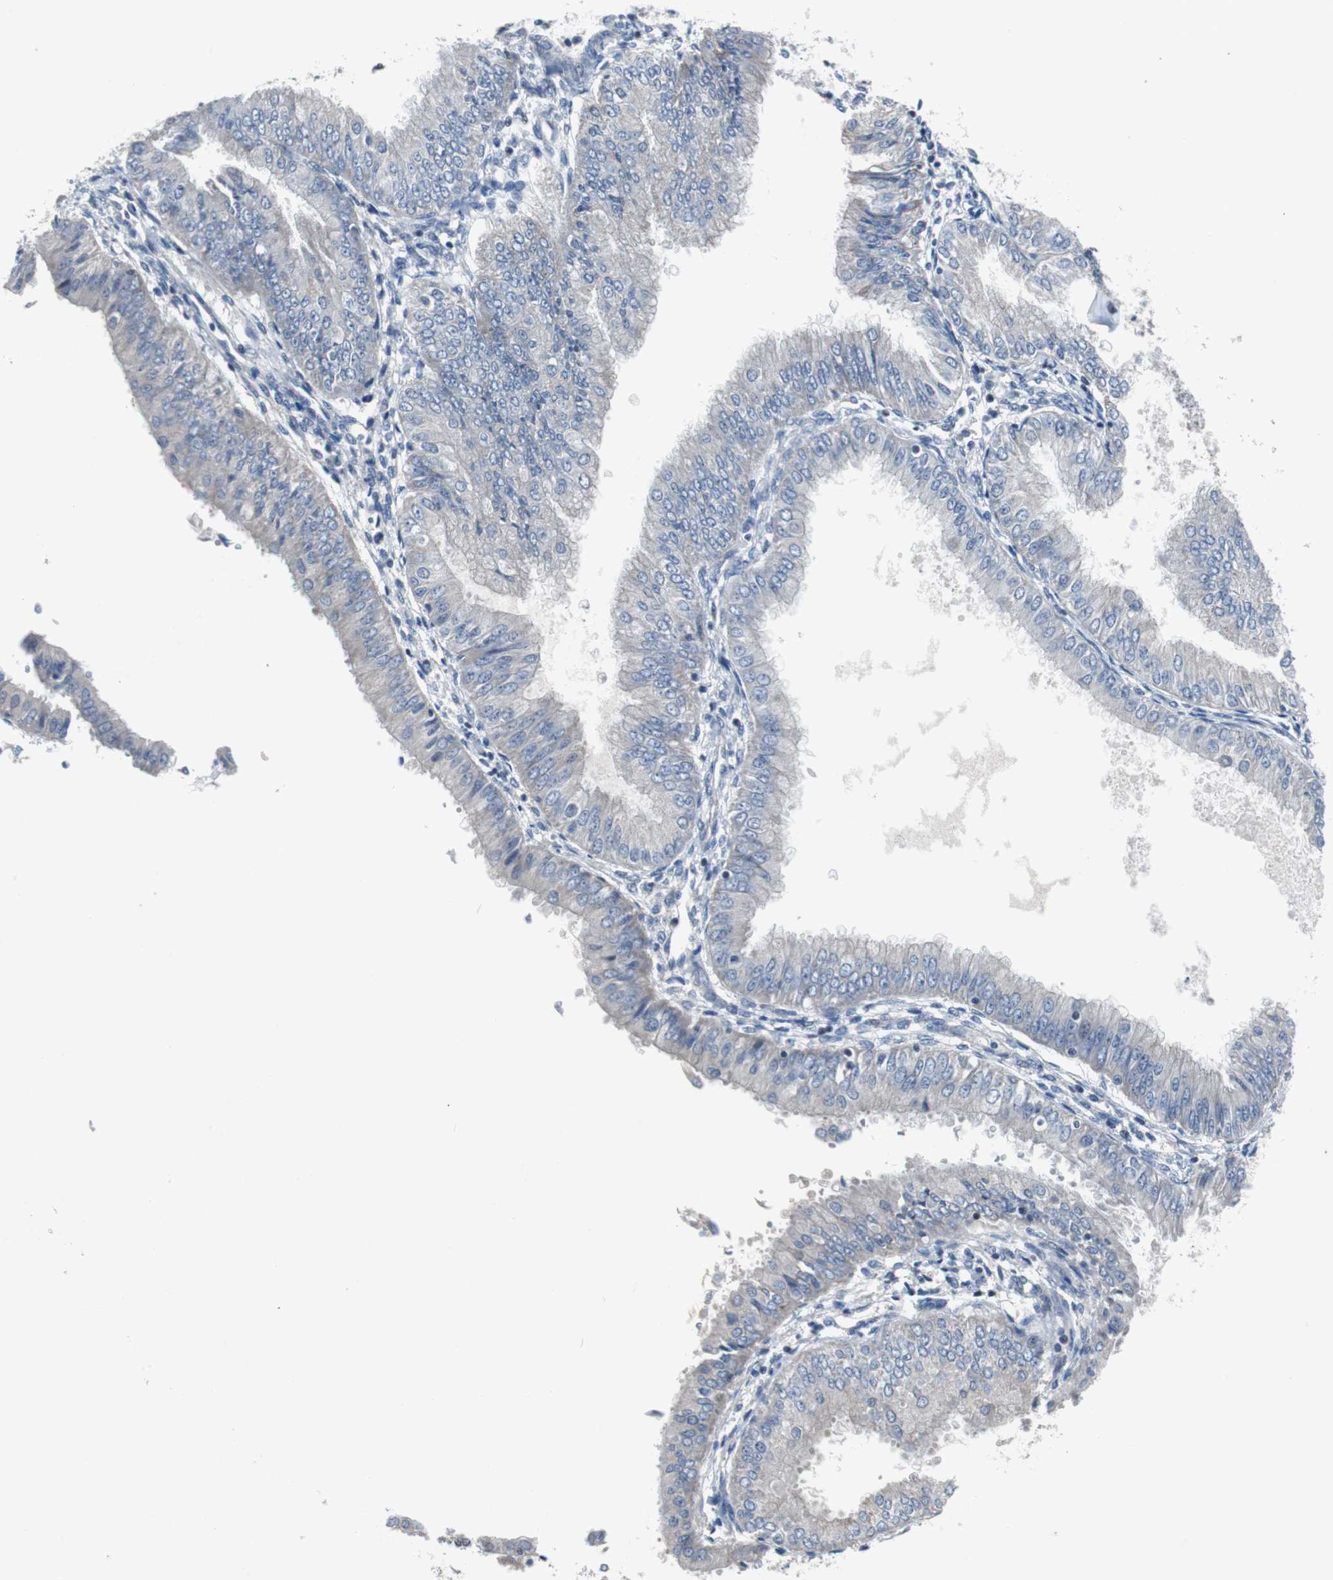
{"staining": {"intensity": "negative", "quantity": "none", "location": "none"}, "tissue": "endometrial cancer", "cell_type": "Tumor cells", "image_type": "cancer", "snomed": [{"axis": "morphology", "description": "Adenocarcinoma, NOS"}, {"axis": "topography", "description": "Endometrium"}], "caption": "Immunohistochemistry photomicrograph of adenocarcinoma (endometrial) stained for a protein (brown), which exhibits no expression in tumor cells.", "gene": "TP63", "patient": {"sex": "female", "age": 53}}